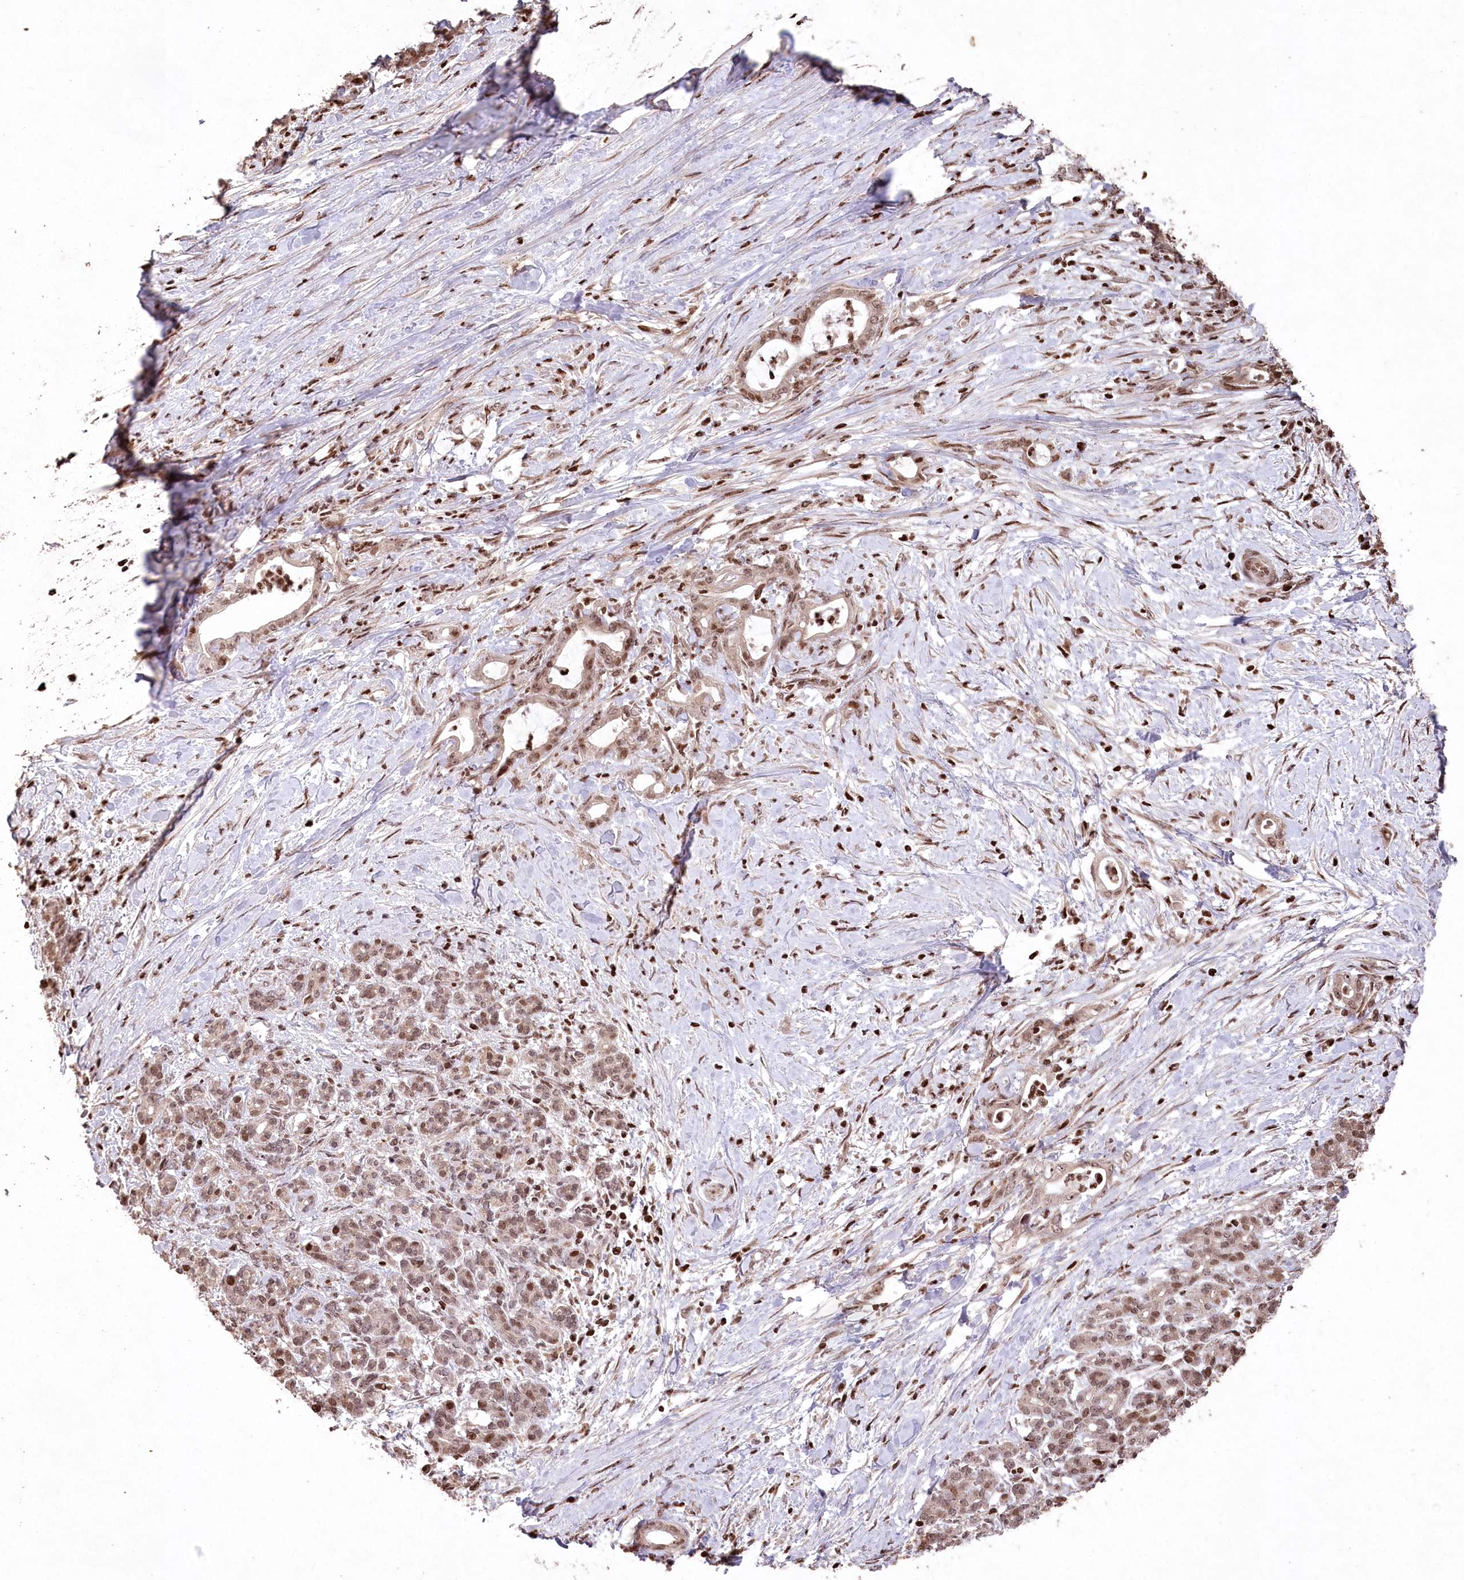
{"staining": {"intensity": "moderate", "quantity": ">75%", "location": "nuclear"}, "tissue": "pancreatic cancer", "cell_type": "Tumor cells", "image_type": "cancer", "snomed": [{"axis": "morphology", "description": "Adenocarcinoma, NOS"}, {"axis": "topography", "description": "Pancreas"}], "caption": "DAB immunohistochemical staining of adenocarcinoma (pancreatic) displays moderate nuclear protein expression in approximately >75% of tumor cells. (DAB (3,3'-diaminobenzidine) IHC with brightfield microscopy, high magnification).", "gene": "CCSER2", "patient": {"sex": "female", "age": 55}}